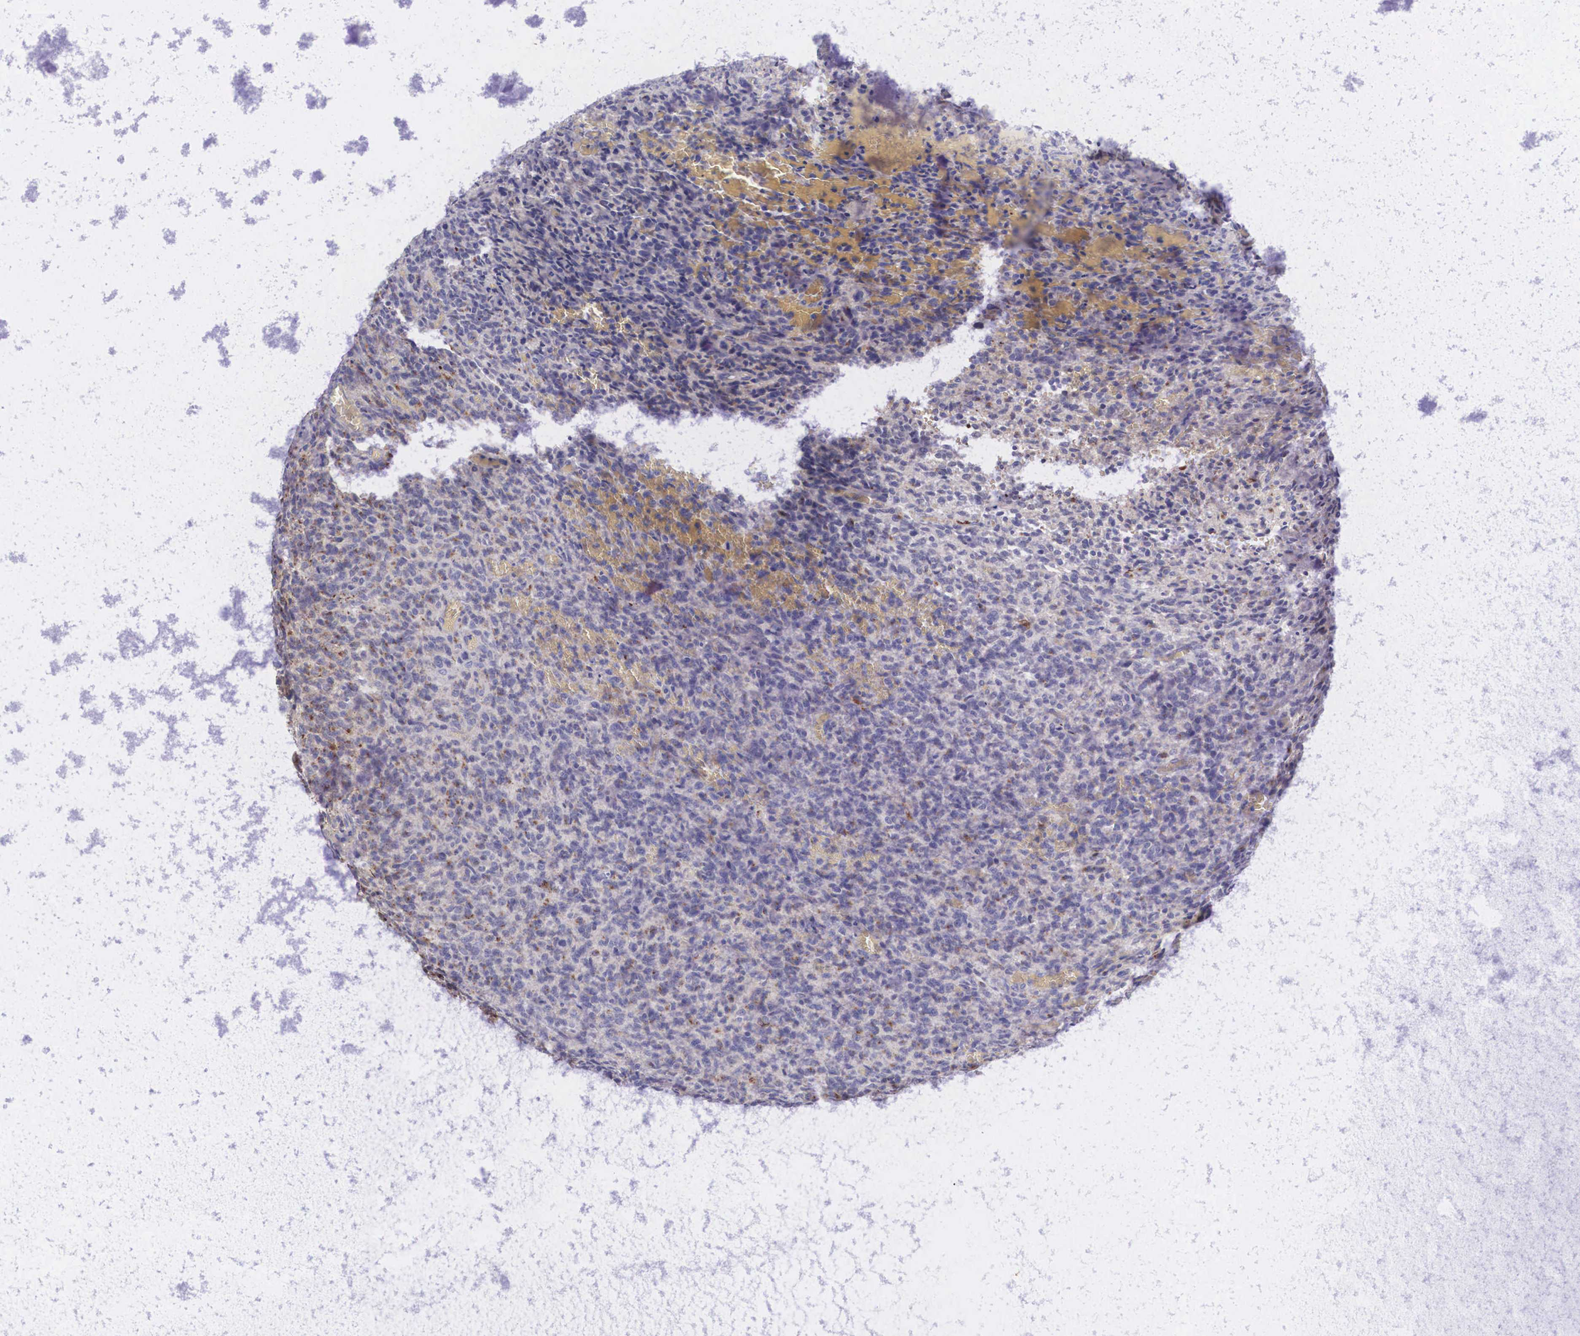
{"staining": {"intensity": "moderate", "quantity": "25%-75%", "location": "cytoplasmic/membranous"}, "tissue": "glioma", "cell_type": "Tumor cells", "image_type": "cancer", "snomed": [{"axis": "morphology", "description": "Glioma, malignant, High grade"}, {"axis": "topography", "description": "Brain"}], "caption": "Protein staining shows moderate cytoplasmic/membranous staining in approximately 25%-75% of tumor cells in glioma.", "gene": "CLU", "patient": {"sex": "male", "age": 56}}